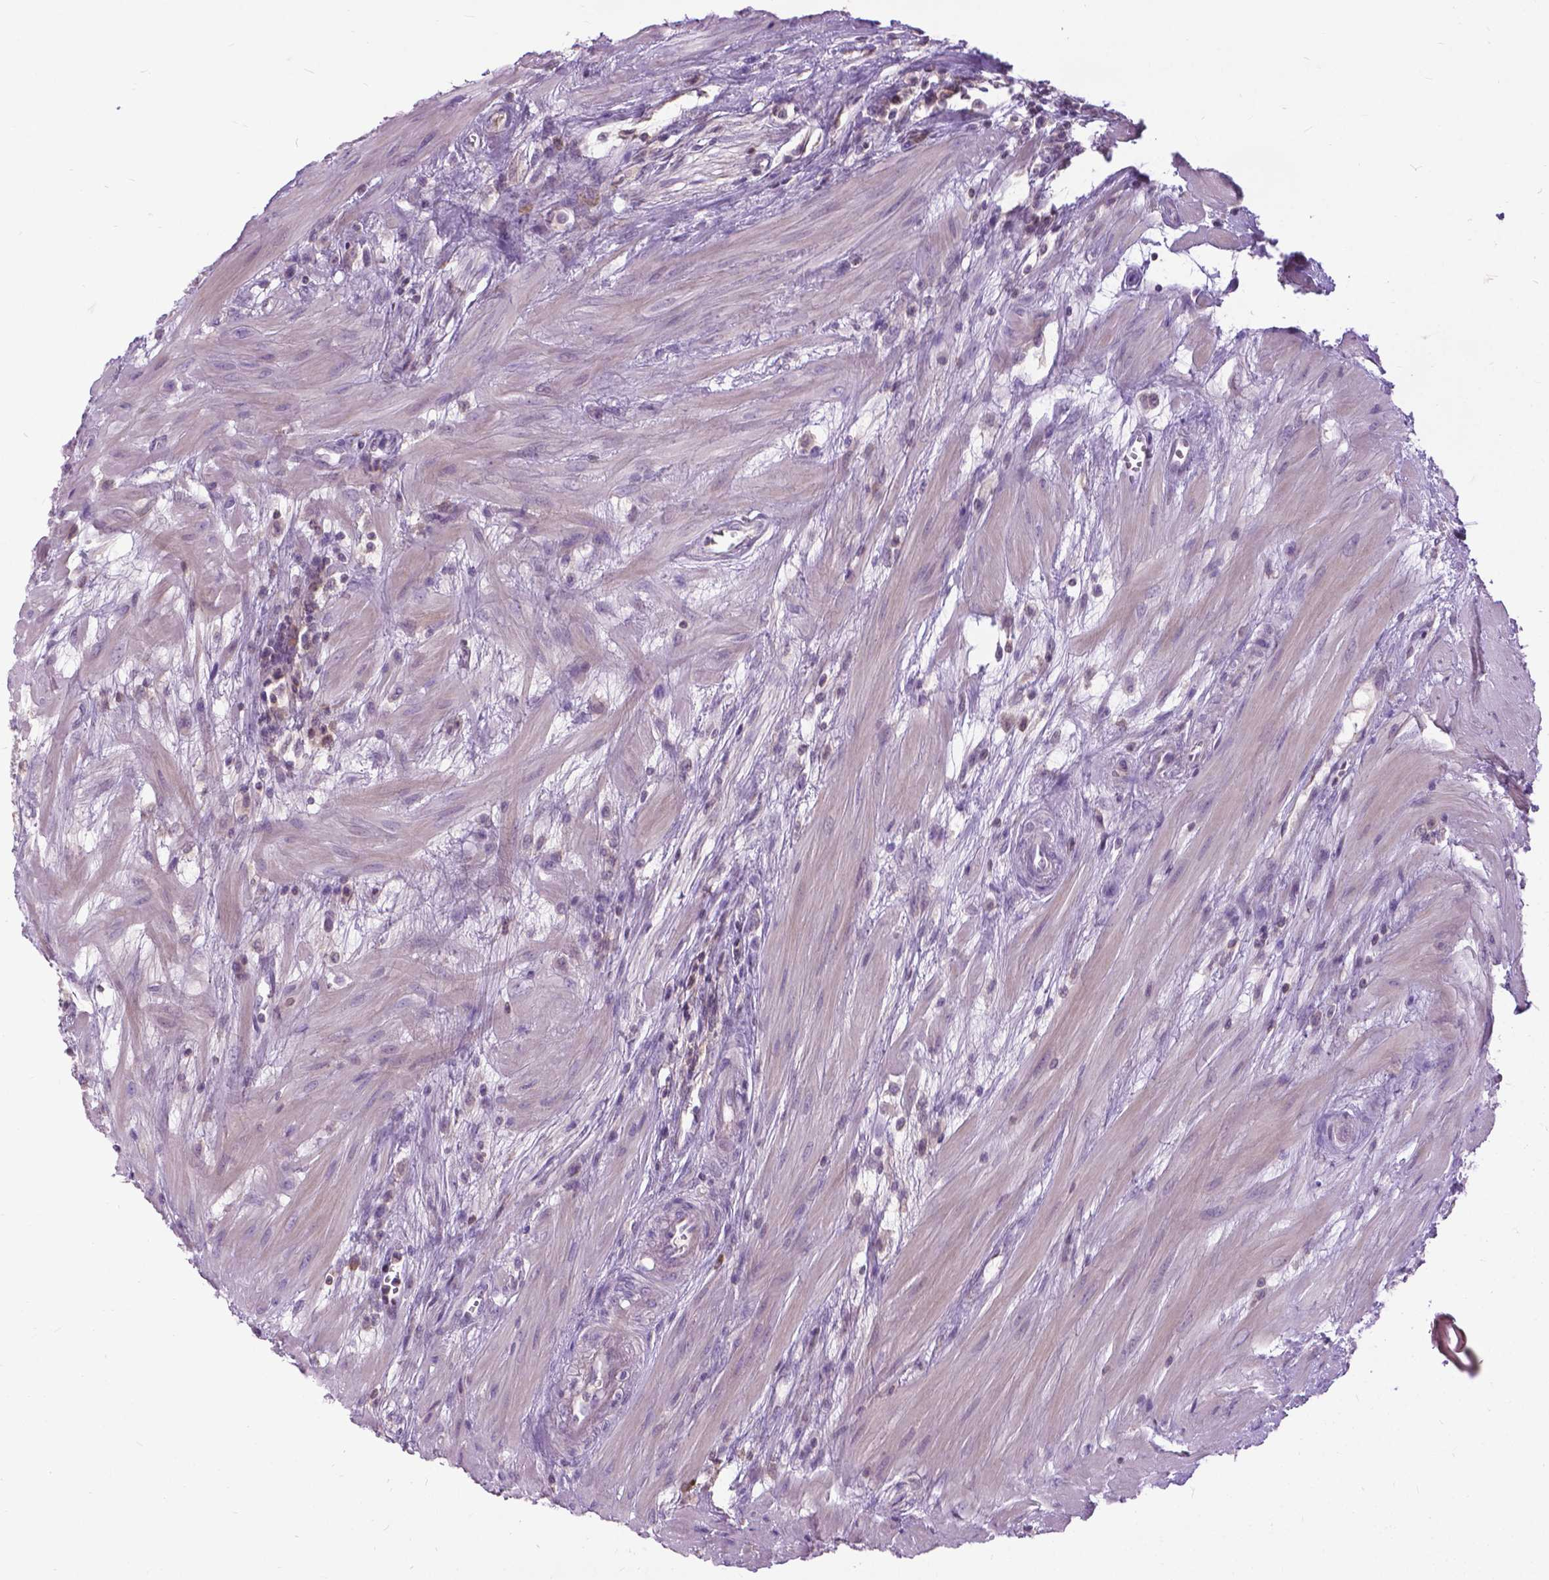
{"staining": {"intensity": "negative", "quantity": "none", "location": "none"}, "tissue": "seminal vesicle", "cell_type": "Glandular cells", "image_type": "normal", "snomed": [{"axis": "morphology", "description": "Normal tissue, NOS"}, {"axis": "morphology", "description": "Urothelial carcinoma, NOS"}, {"axis": "topography", "description": "Urinary bladder"}, {"axis": "topography", "description": "Seminal veicle"}], "caption": "The image displays no staining of glandular cells in benign seminal vesicle.", "gene": "JAK3", "patient": {"sex": "male", "age": 76}}